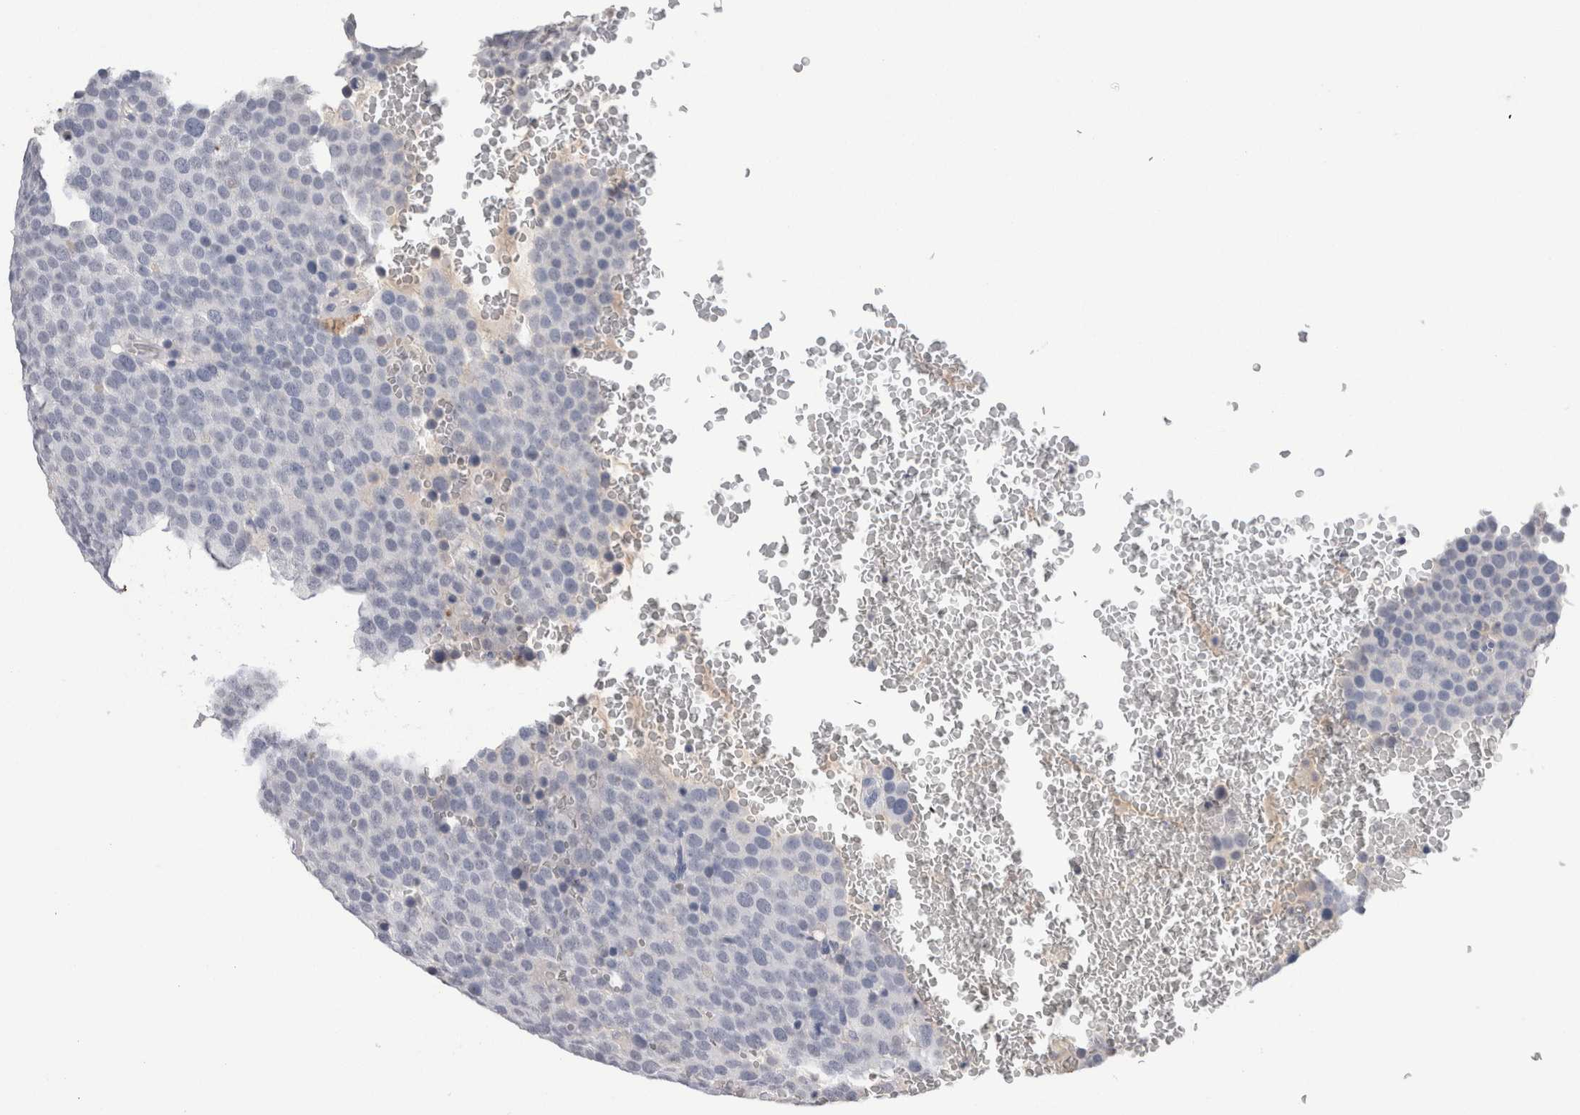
{"staining": {"intensity": "negative", "quantity": "none", "location": "none"}, "tissue": "testis cancer", "cell_type": "Tumor cells", "image_type": "cancer", "snomed": [{"axis": "morphology", "description": "Seminoma, NOS"}, {"axis": "topography", "description": "Testis"}], "caption": "This is a micrograph of immunohistochemistry staining of testis cancer, which shows no expression in tumor cells.", "gene": "FABP4", "patient": {"sex": "male", "age": 71}}